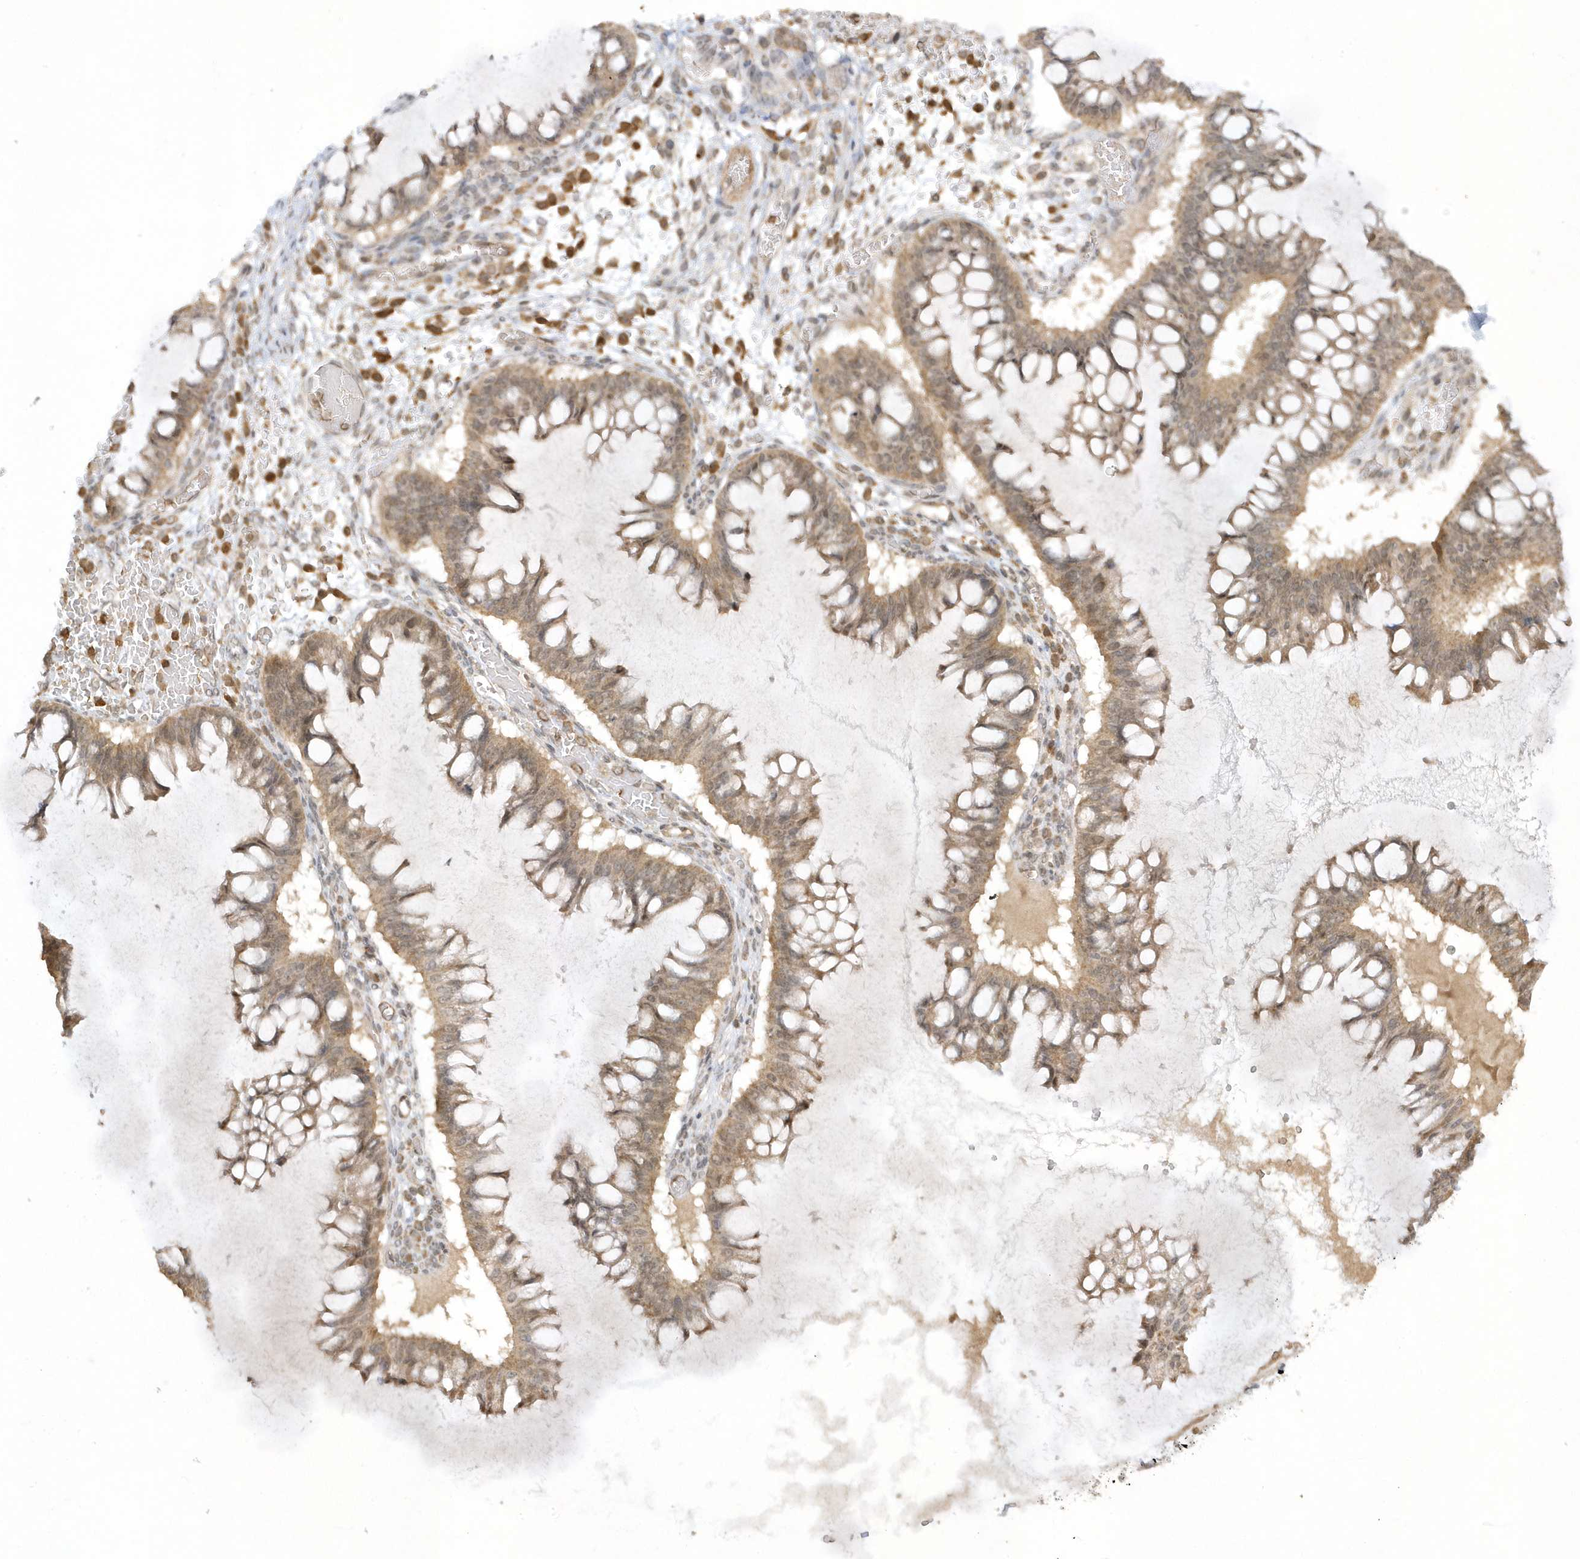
{"staining": {"intensity": "weak", "quantity": "25%-75%", "location": "cytoplasmic/membranous"}, "tissue": "ovarian cancer", "cell_type": "Tumor cells", "image_type": "cancer", "snomed": [{"axis": "morphology", "description": "Cystadenocarcinoma, mucinous, NOS"}, {"axis": "topography", "description": "Ovary"}], "caption": "This photomicrograph displays mucinous cystadenocarcinoma (ovarian) stained with immunohistochemistry (IHC) to label a protein in brown. The cytoplasmic/membranous of tumor cells show weak positivity for the protein. Nuclei are counter-stained blue.", "gene": "ZNF213", "patient": {"sex": "female", "age": 73}}